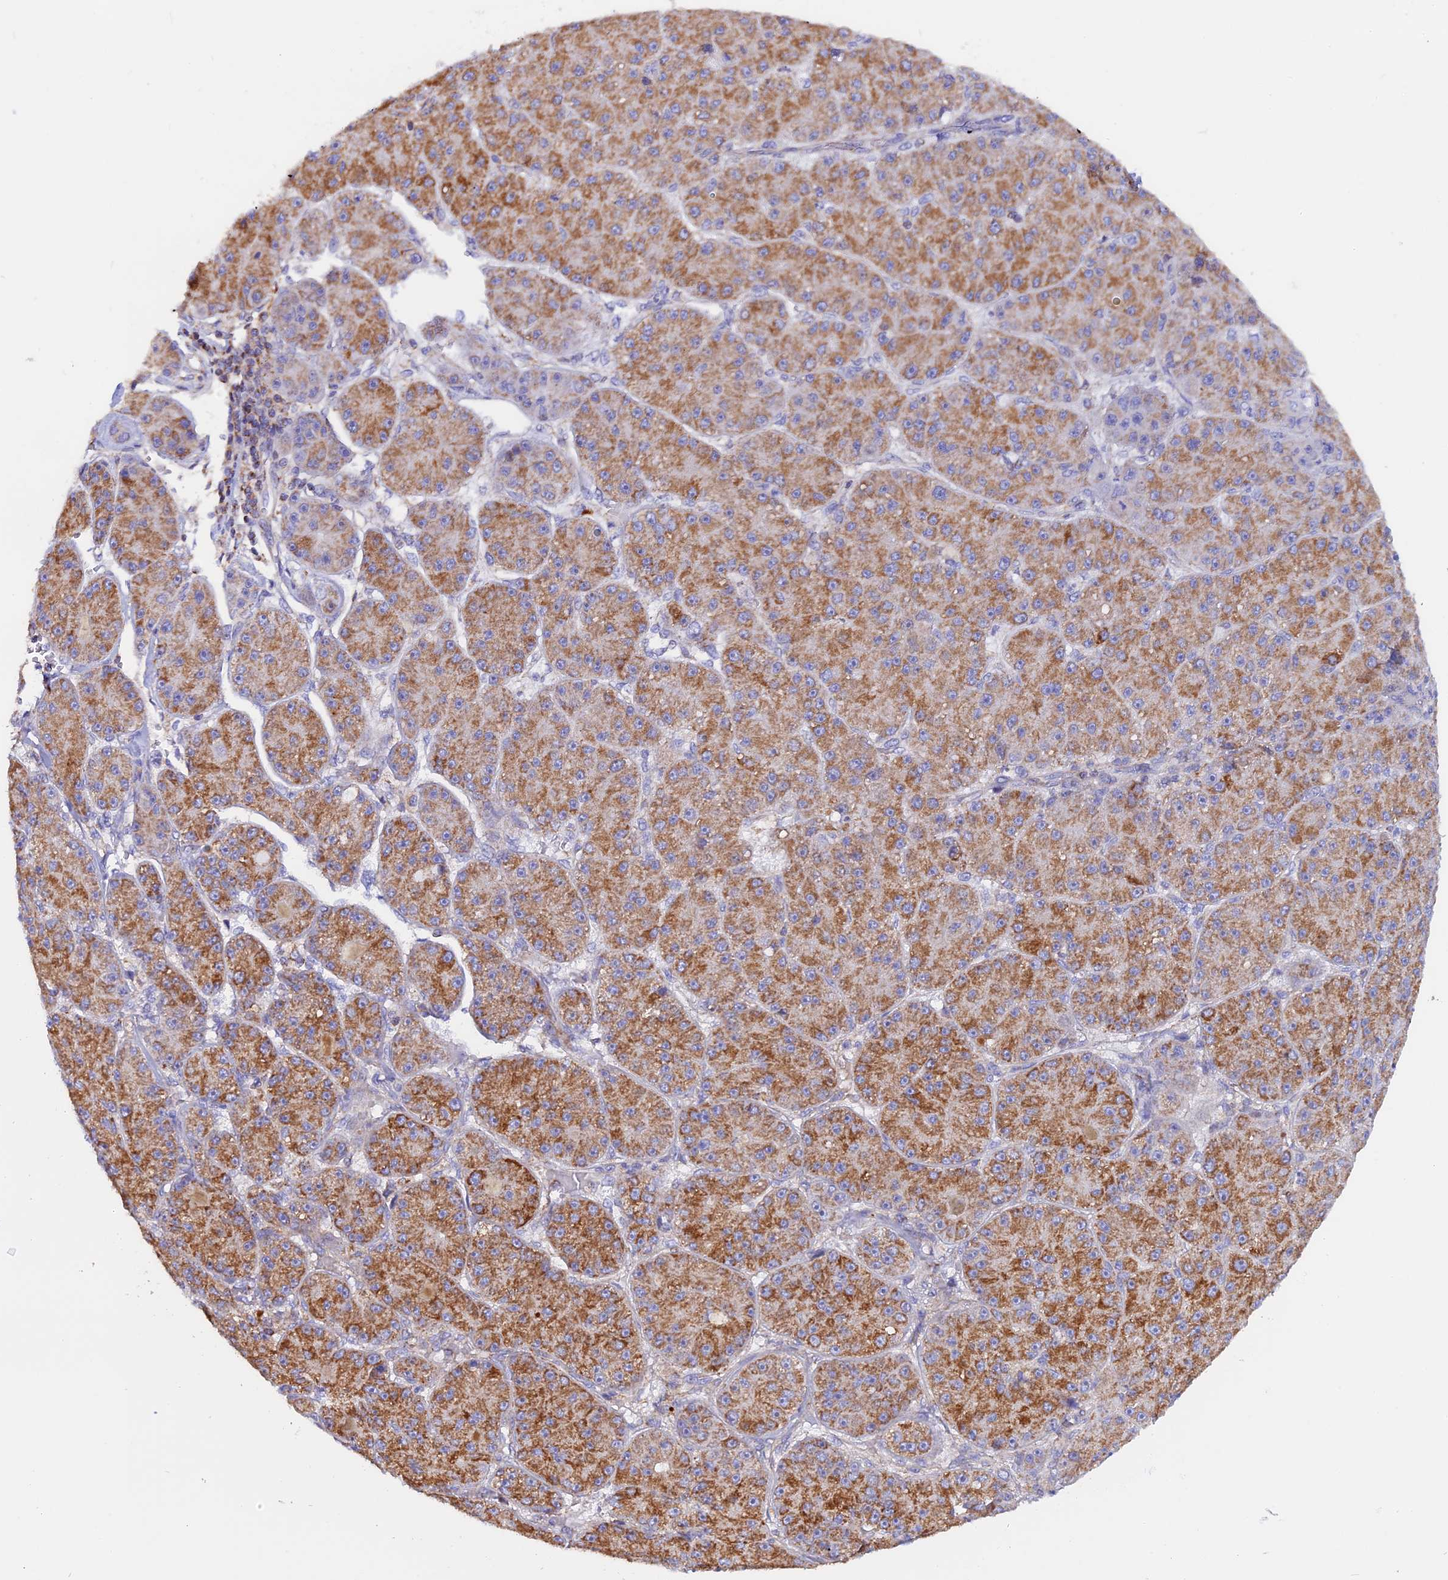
{"staining": {"intensity": "moderate", "quantity": ">75%", "location": "cytoplasmic/membranous"}, "tissue": "liver cancer", "cell_type": "Tumor cells", "image_type": "cancer", "snomed": [{"axis": "morphology", "description": "Carcinoma, Hepatocellular, NOS"}, {"axis": "topography", "description": "Liver"}], "caption": "Immunohistochemistry (IHC) image of liver hepatocellular carcinoma stained for a protein (brown), which reveals medium levels of moderate cytoplasmic/membranous staining in about >75% of tumor cells.", "gene": "GCDH", "patient": {"sex": "male", "age": 67}}